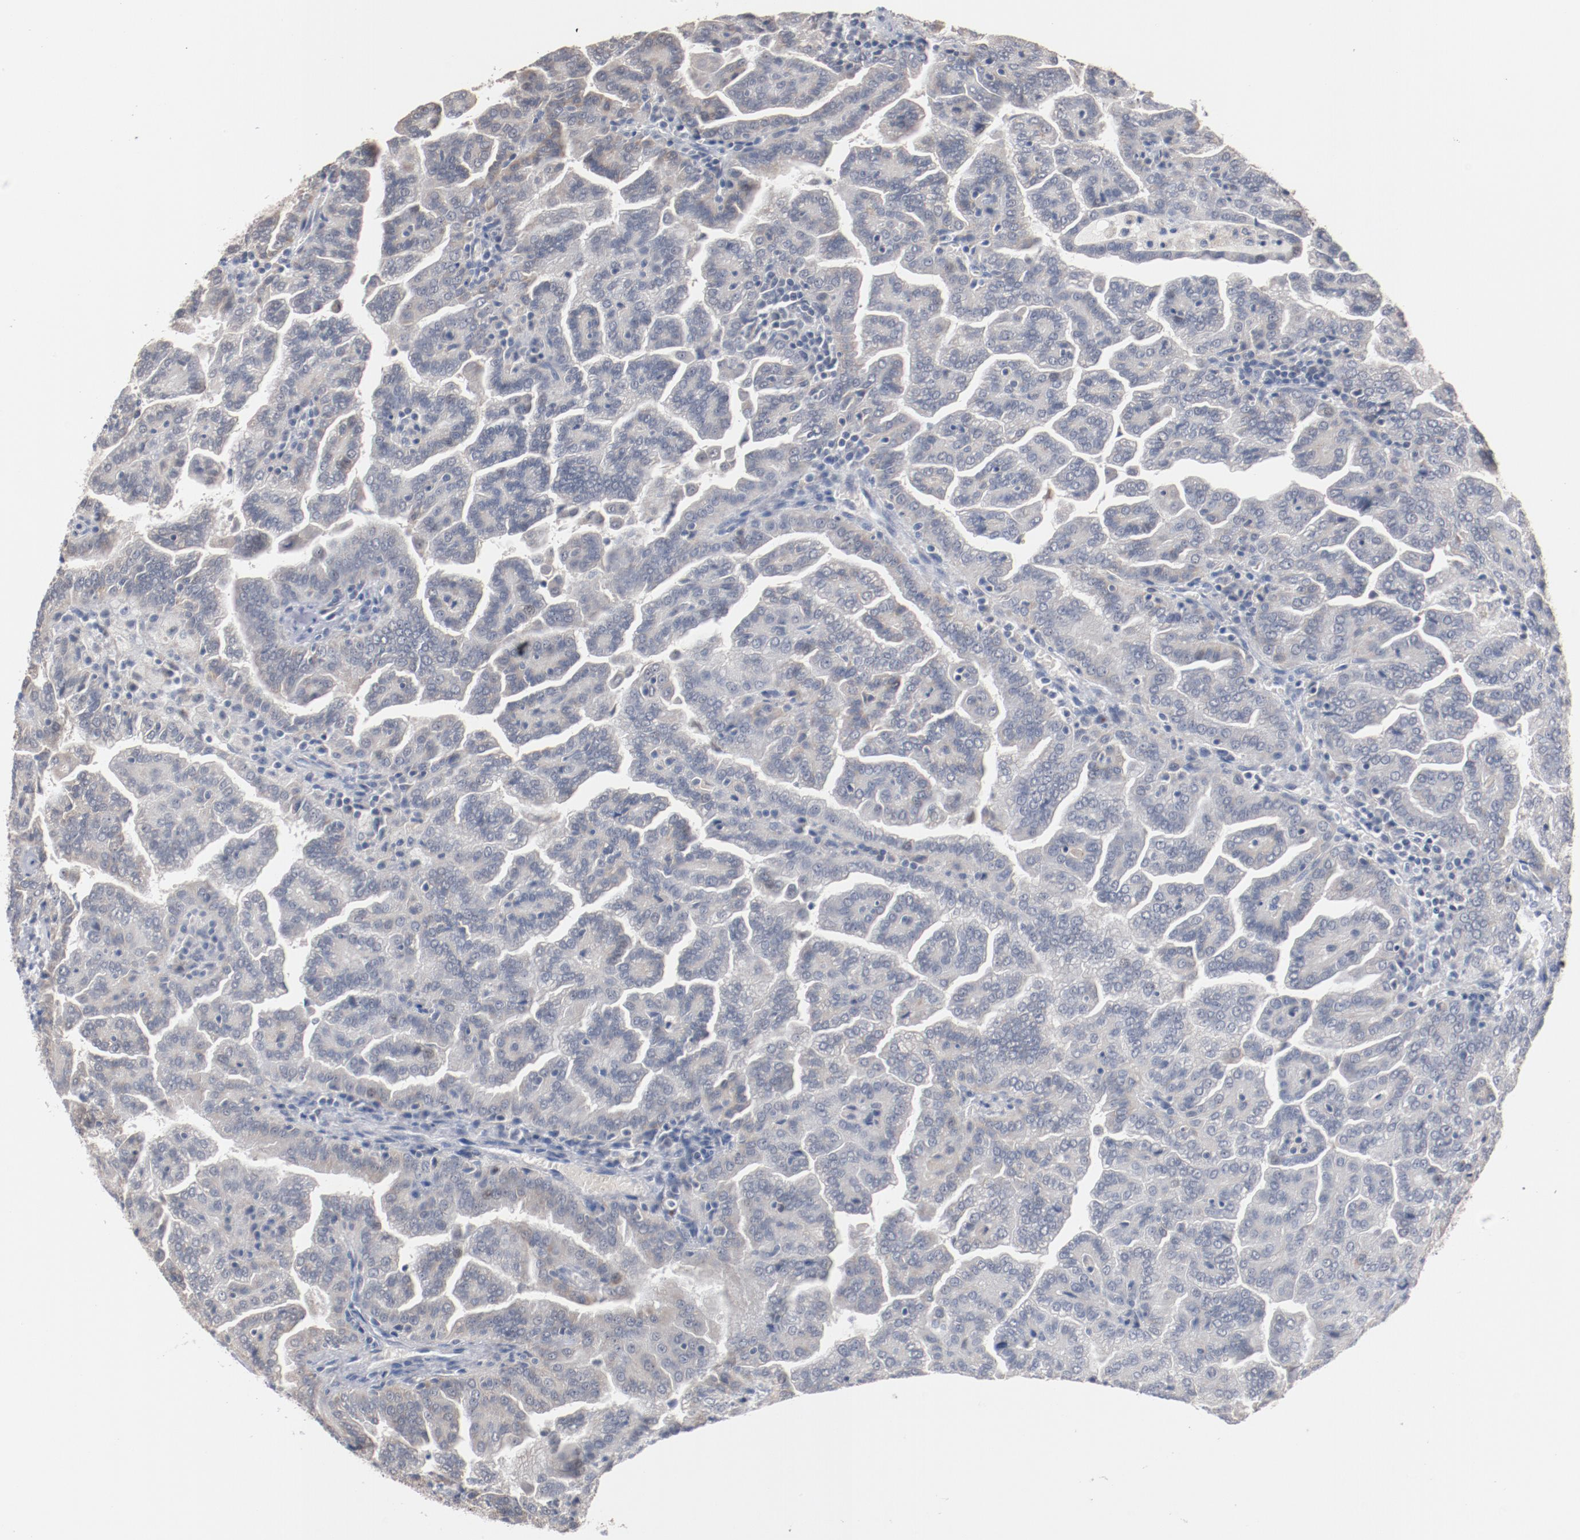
{"staining": {"intensity": "negative", "quantity": "none", "location": "none"}, "tissue": "renal cancer", "cell_type": "Tumor cells", "image_type": "cancer", "snomed": [{"axis": "morphology", "description": "Adenocarcinoma, NOS"}, {"axis": "topography", "description": "Kidney"}], "caption": "Immunohistochemical staining of human adenocarcinoma (renal) demonstrates no significant expression in tumor cells.", "gene": "ERICH1", "patient": {"sex": "male", "age": 61}}